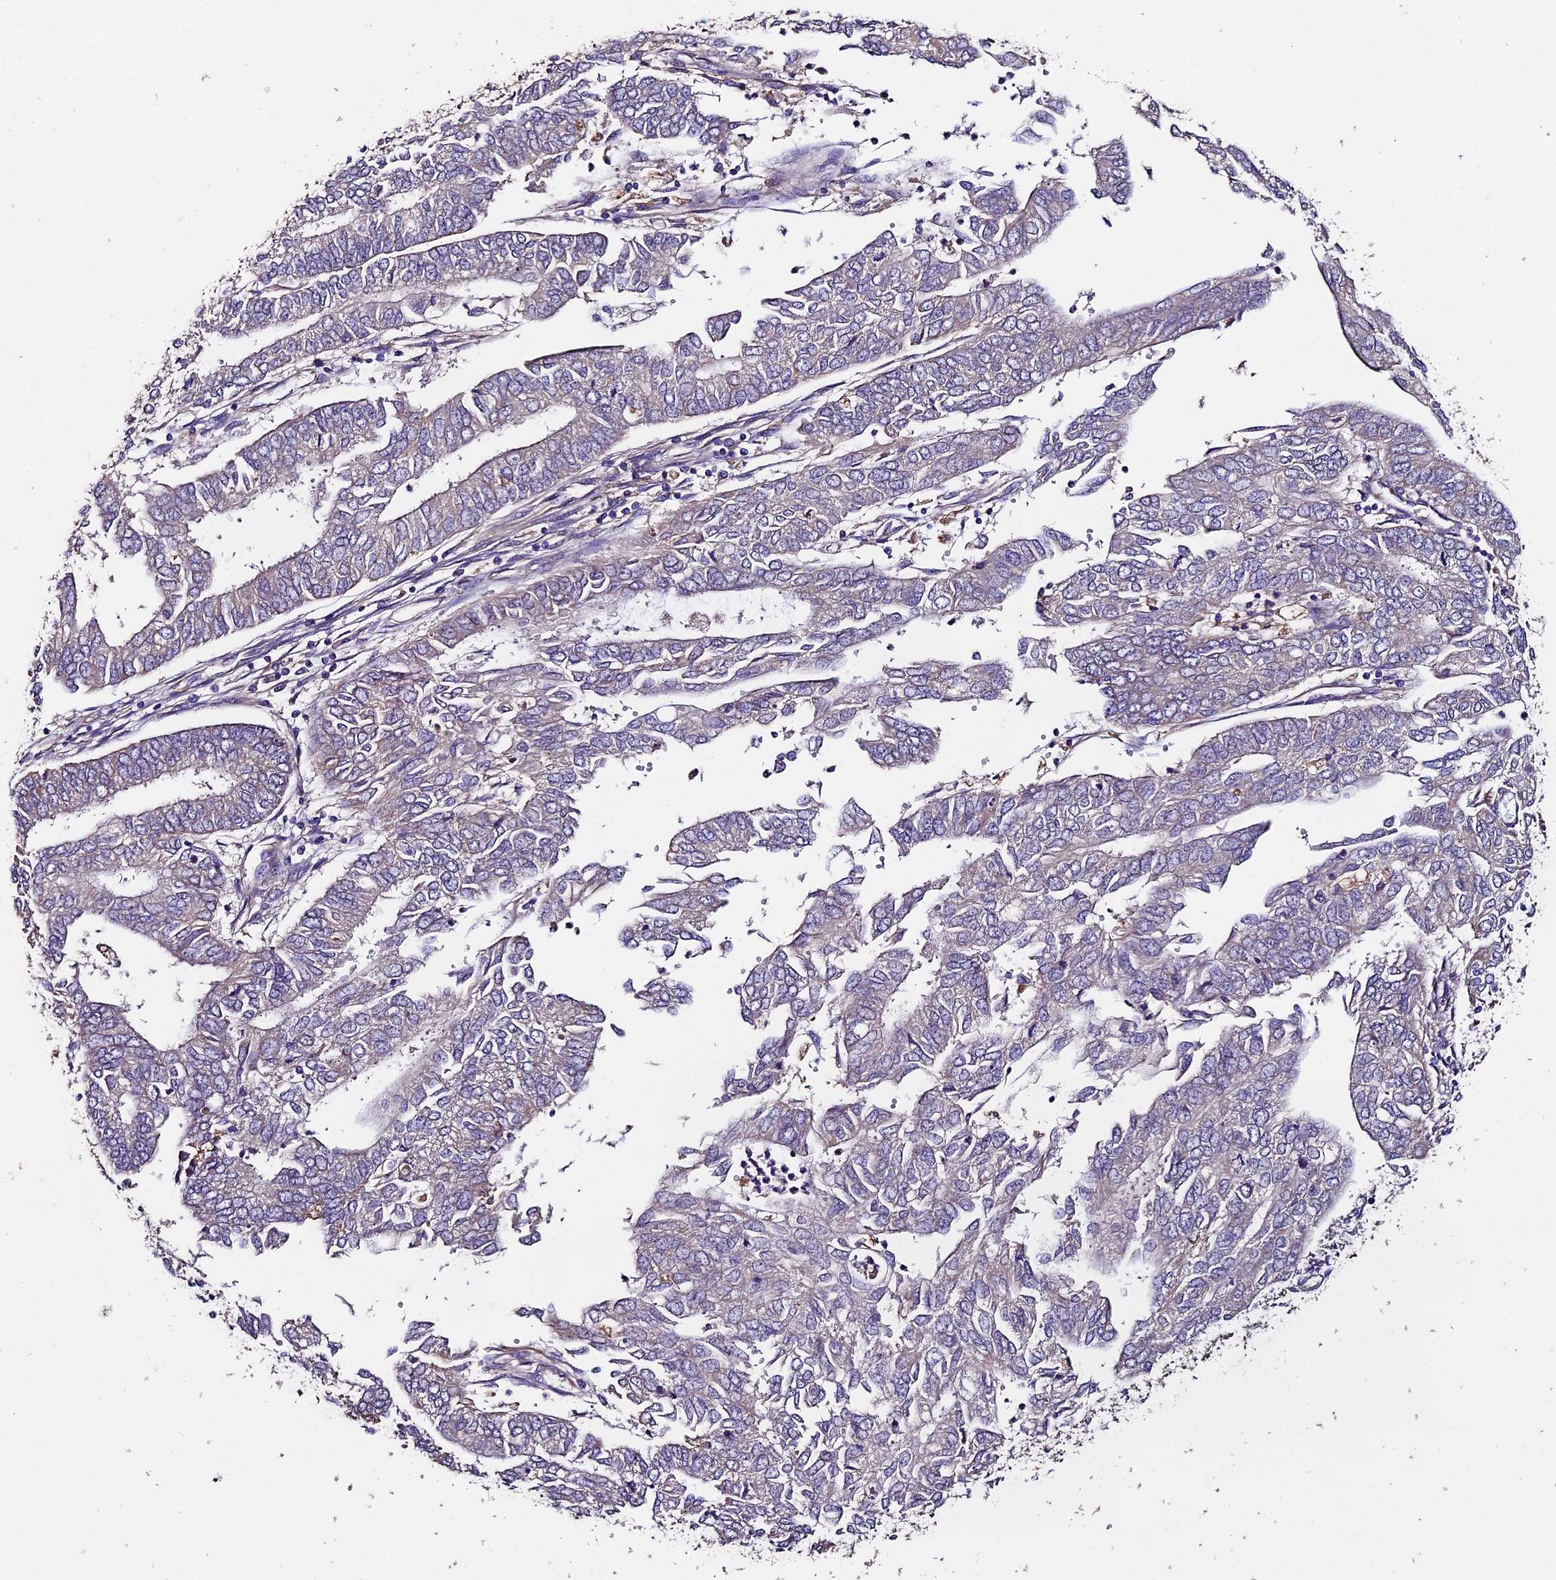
{"staining": {"intensity": "weak", "quantity": "<25%", "location": "cytoplasmic/membranous"}, "tissue": "endometrial cancer", "cell_type": "Tumor cells", "image_type": "cancer", "snomed": [{"axis": "morphology", "description": "Adenocarcinoma, NOS"}, {"axis": "topography", "description": "Endometrium"}], "caption": "Immunohistochemistry of endometrial cancer shows no positivity in tumor cells.", "gene": "CLN5", "patient": {"sex": "female", "age": 68}}